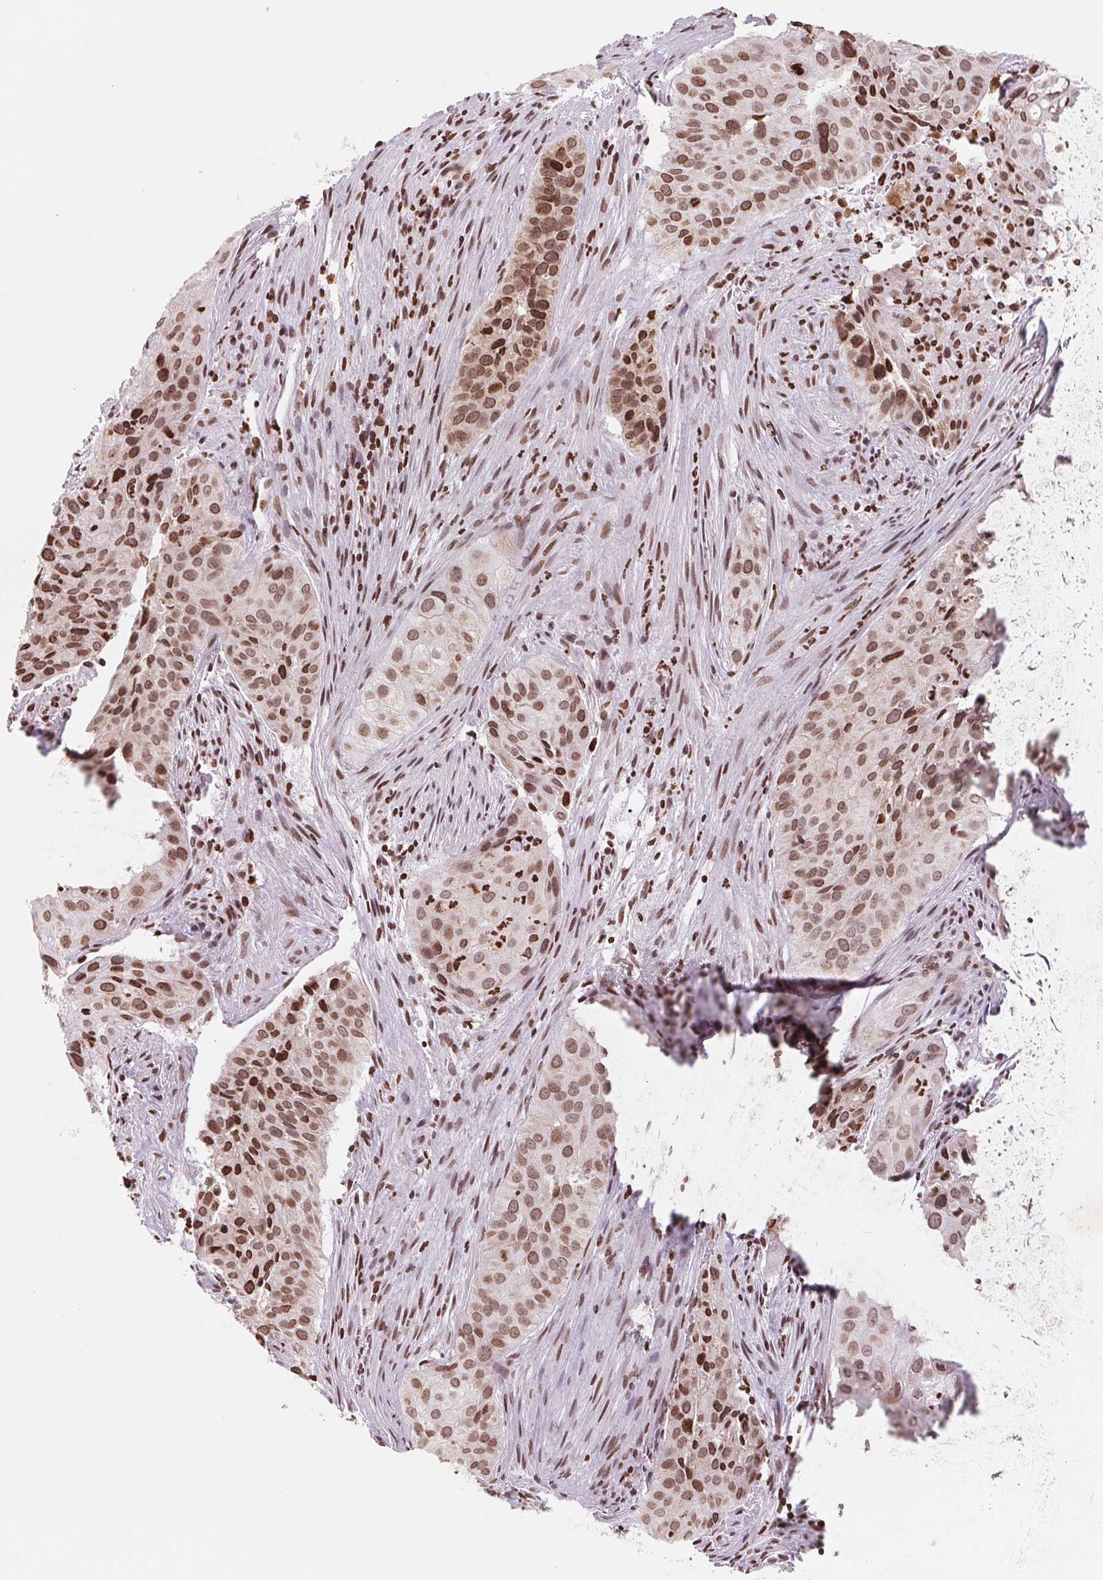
{"staining": {"intensity": "strong", "quantity": "25%-75%", "location": "nuclear"}, "tissue": "cervical cancer", "cell_type": "Tumor cells", "image_type": "cancer", "snomed": [{"axis": "morphology", "description": "Squamous cell carcinoma, NOS"}, {"axis": "topography", "description": "Cervix"}], "caption": "IHC image of squamous cell carcinoma (cervical) stained for a protein (brown), which demonstrates high levels of strong nuclear expression in approximately 25%-75% of tumor cells.", "gene": "SMIM12", "patient": {"sex": "female", "age": 38}}